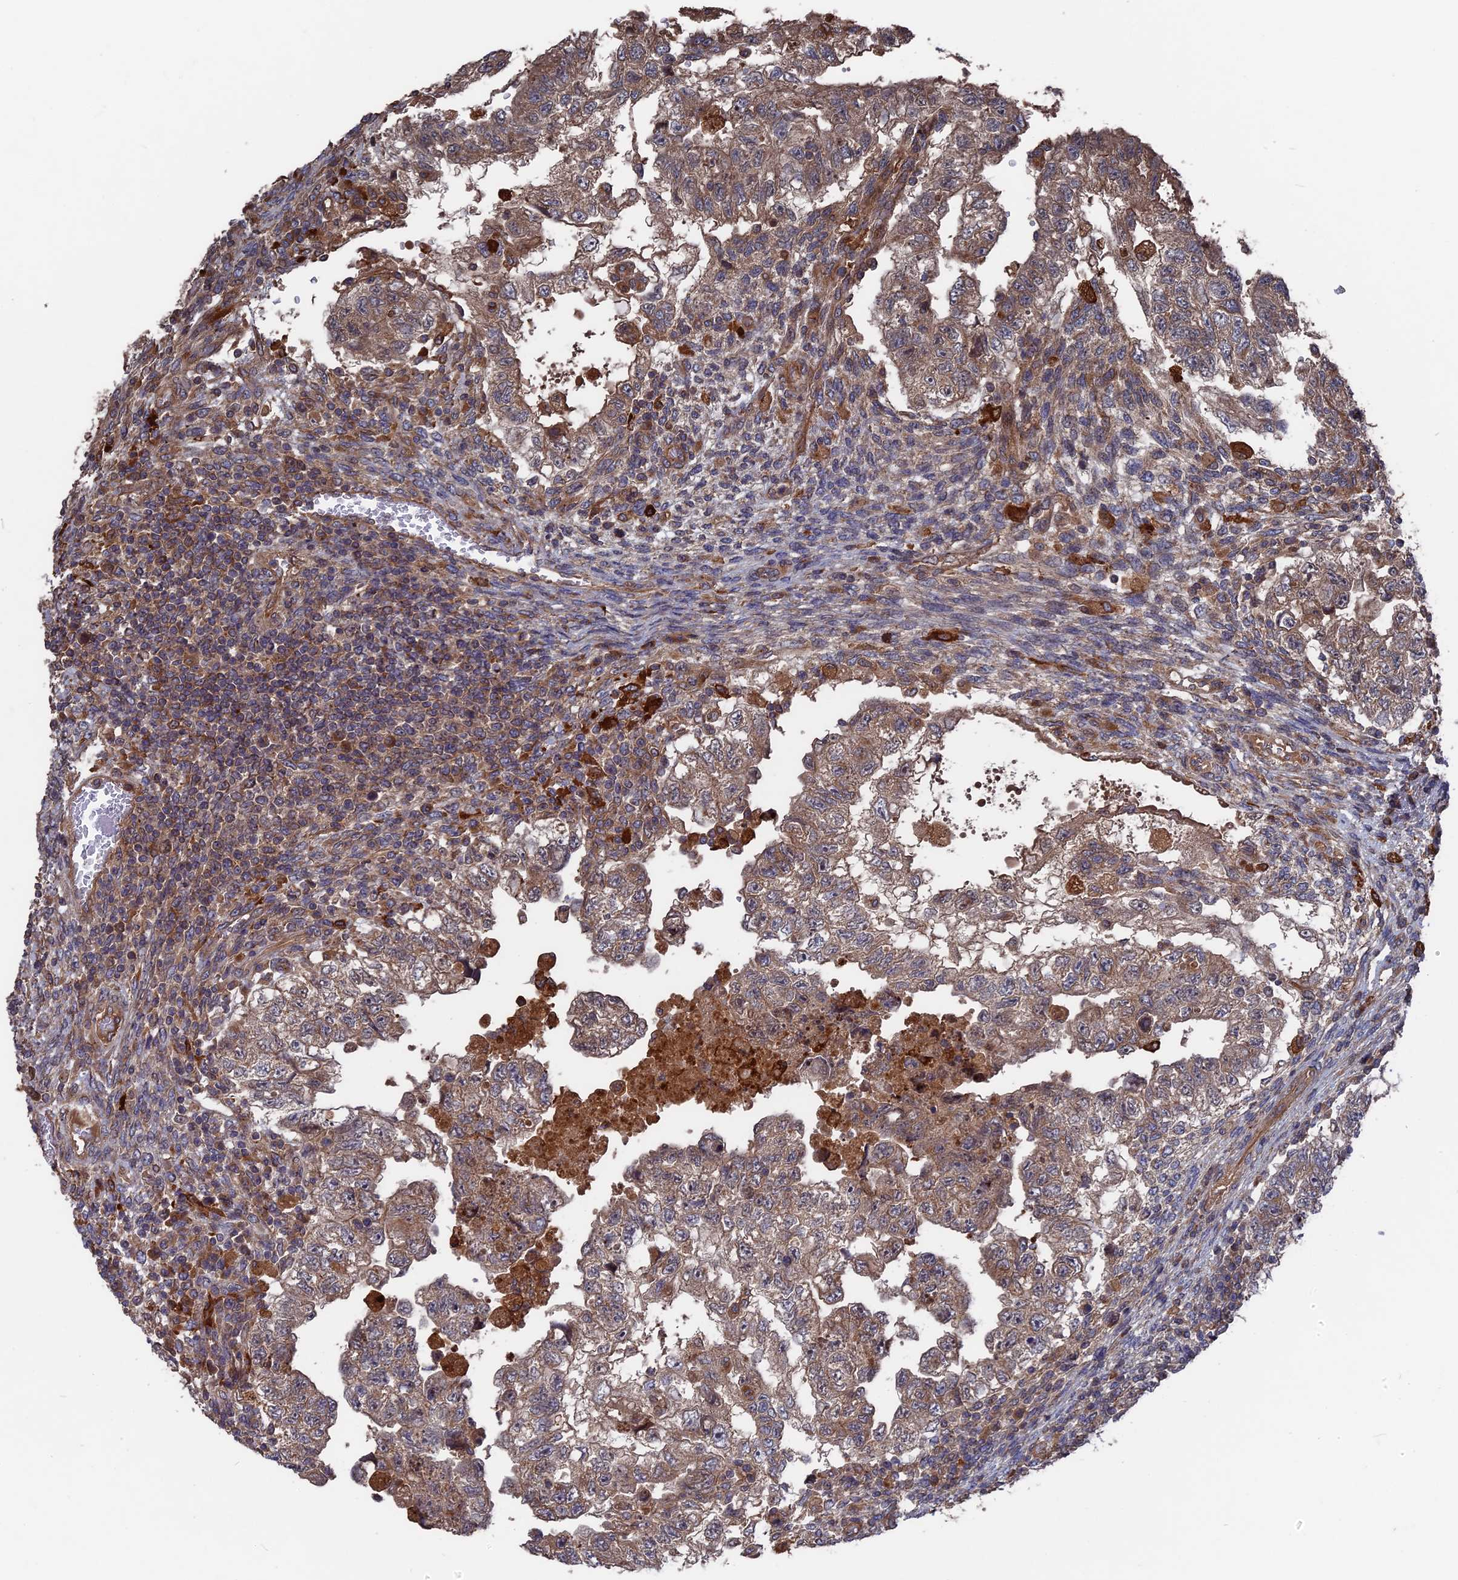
{"staining": {"intensity": "moderate", "quantity": ">75%", "location": "cytoplasmic/membranous"}, "tissue": "testis cancer", "cell_type": "Tumor cells", "image_type": "cancer", "snomed": [{"axis": "morphology", "description": "Carcinoma, Embryonal, NOS"}, {"axis": "topography", "description": "Testis"}], "caption": "The micrograph shows immunohistochemical staining of embryonal carcinoma (testis). There is moderate cytoplasmic/membranous expression is identified in approximately >75% of tumor cells. The staining is performed using DAB (3,3'-diaminobenzidine) brown chromogen to label protein expression. The nuclei are counter-stained blue using hematoxylin.", "gene": "DEF8", "patient": {"sex": "male", "age": 36}}